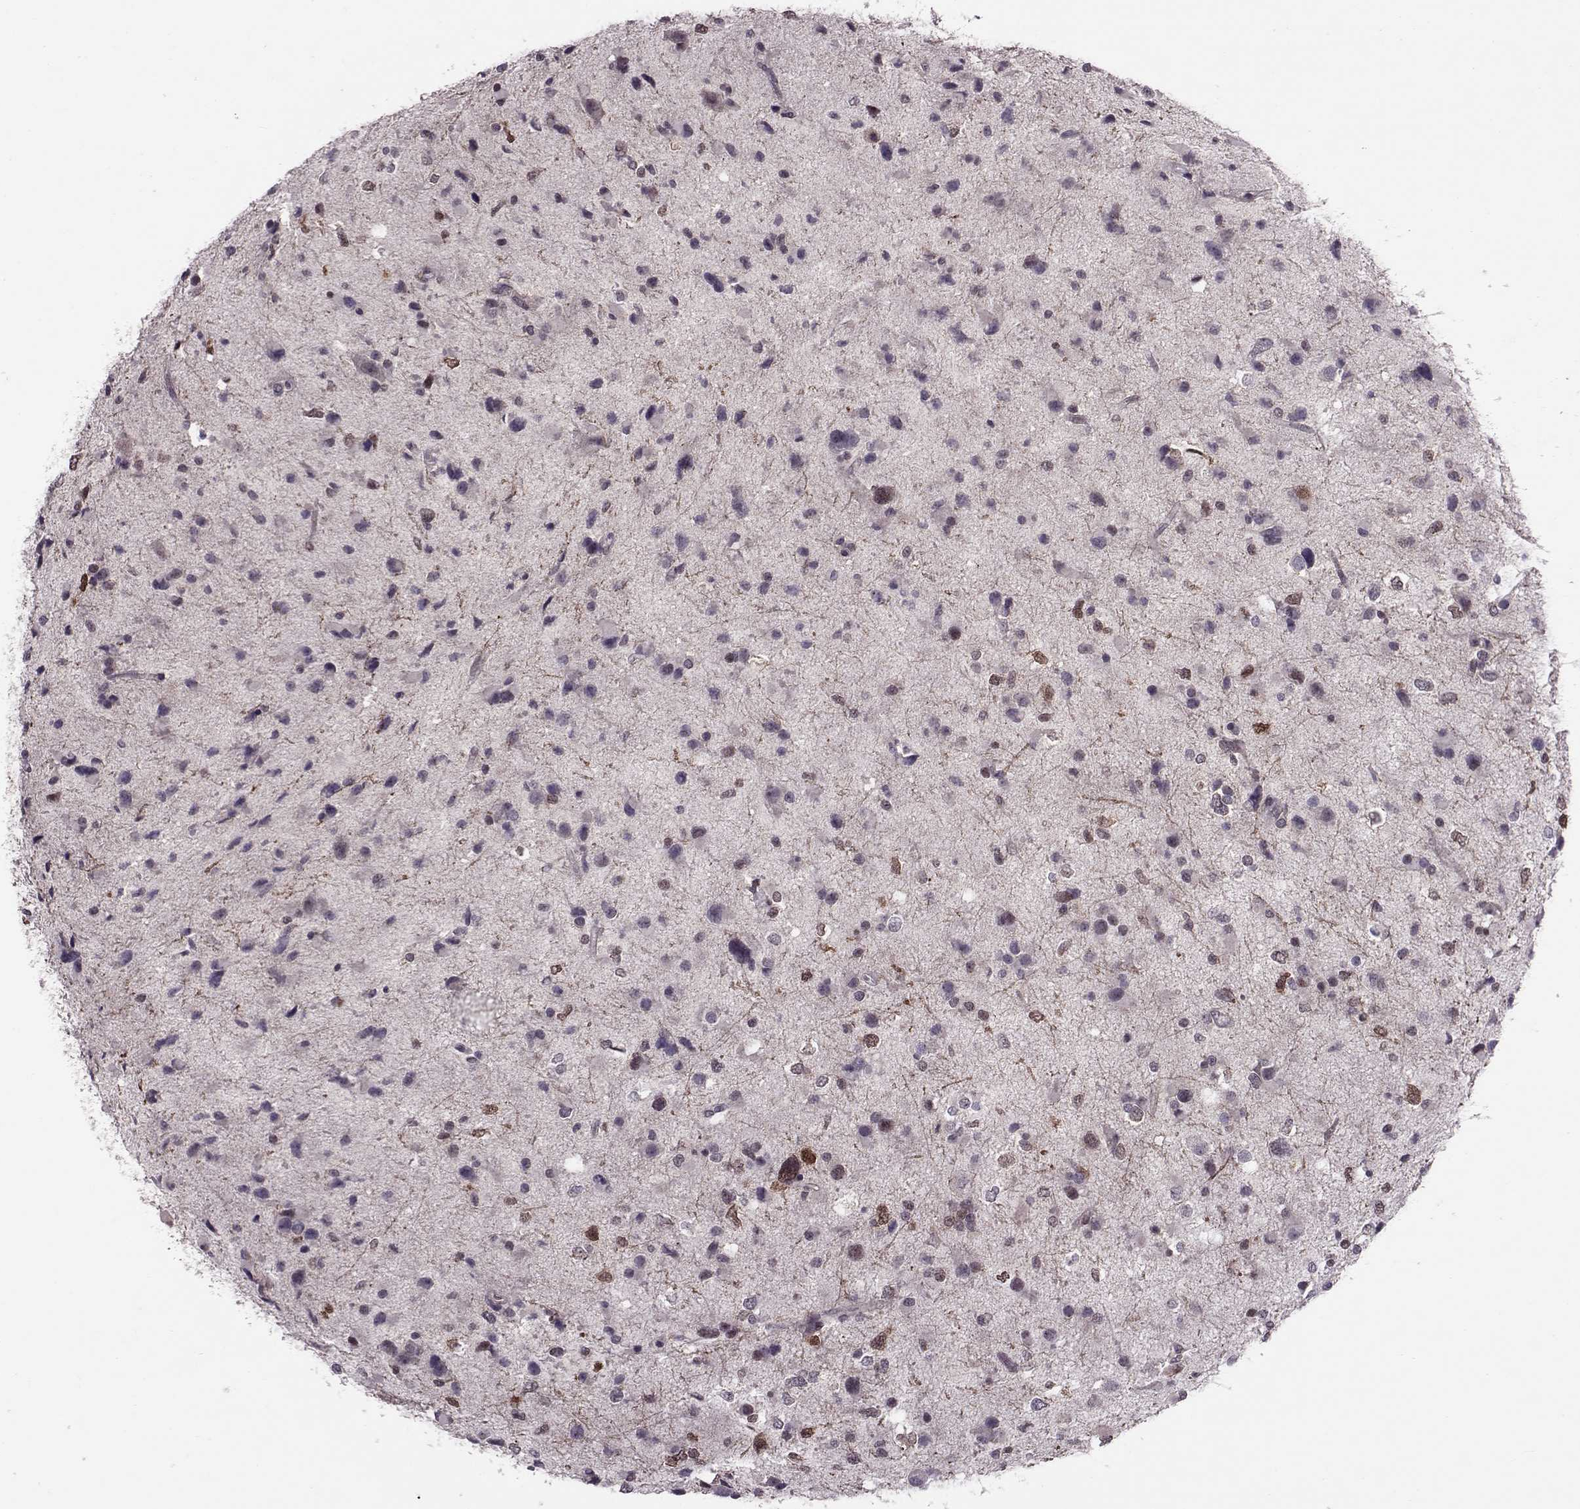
{"staining": {"intensity": "moderate", "quantity": "<25%", "location": "nuclear"}, "tissue": "glioma", "cell_type": "Tumor cells", "image_type": "cancer", "snomed": [{"axis": "morphology", "description": "Glioma, malignant, Low grade"}, {"axis": "topography", "description": "Brain"}], "caption": "Immunohistochemistry (IHC) (DAB) staining of human glioma demonstrates moderate nuclear protein positivity in approximately <25% of tumor cells.", "gene": "CDK4", "patient": {"sex": "female", "age": 32}}